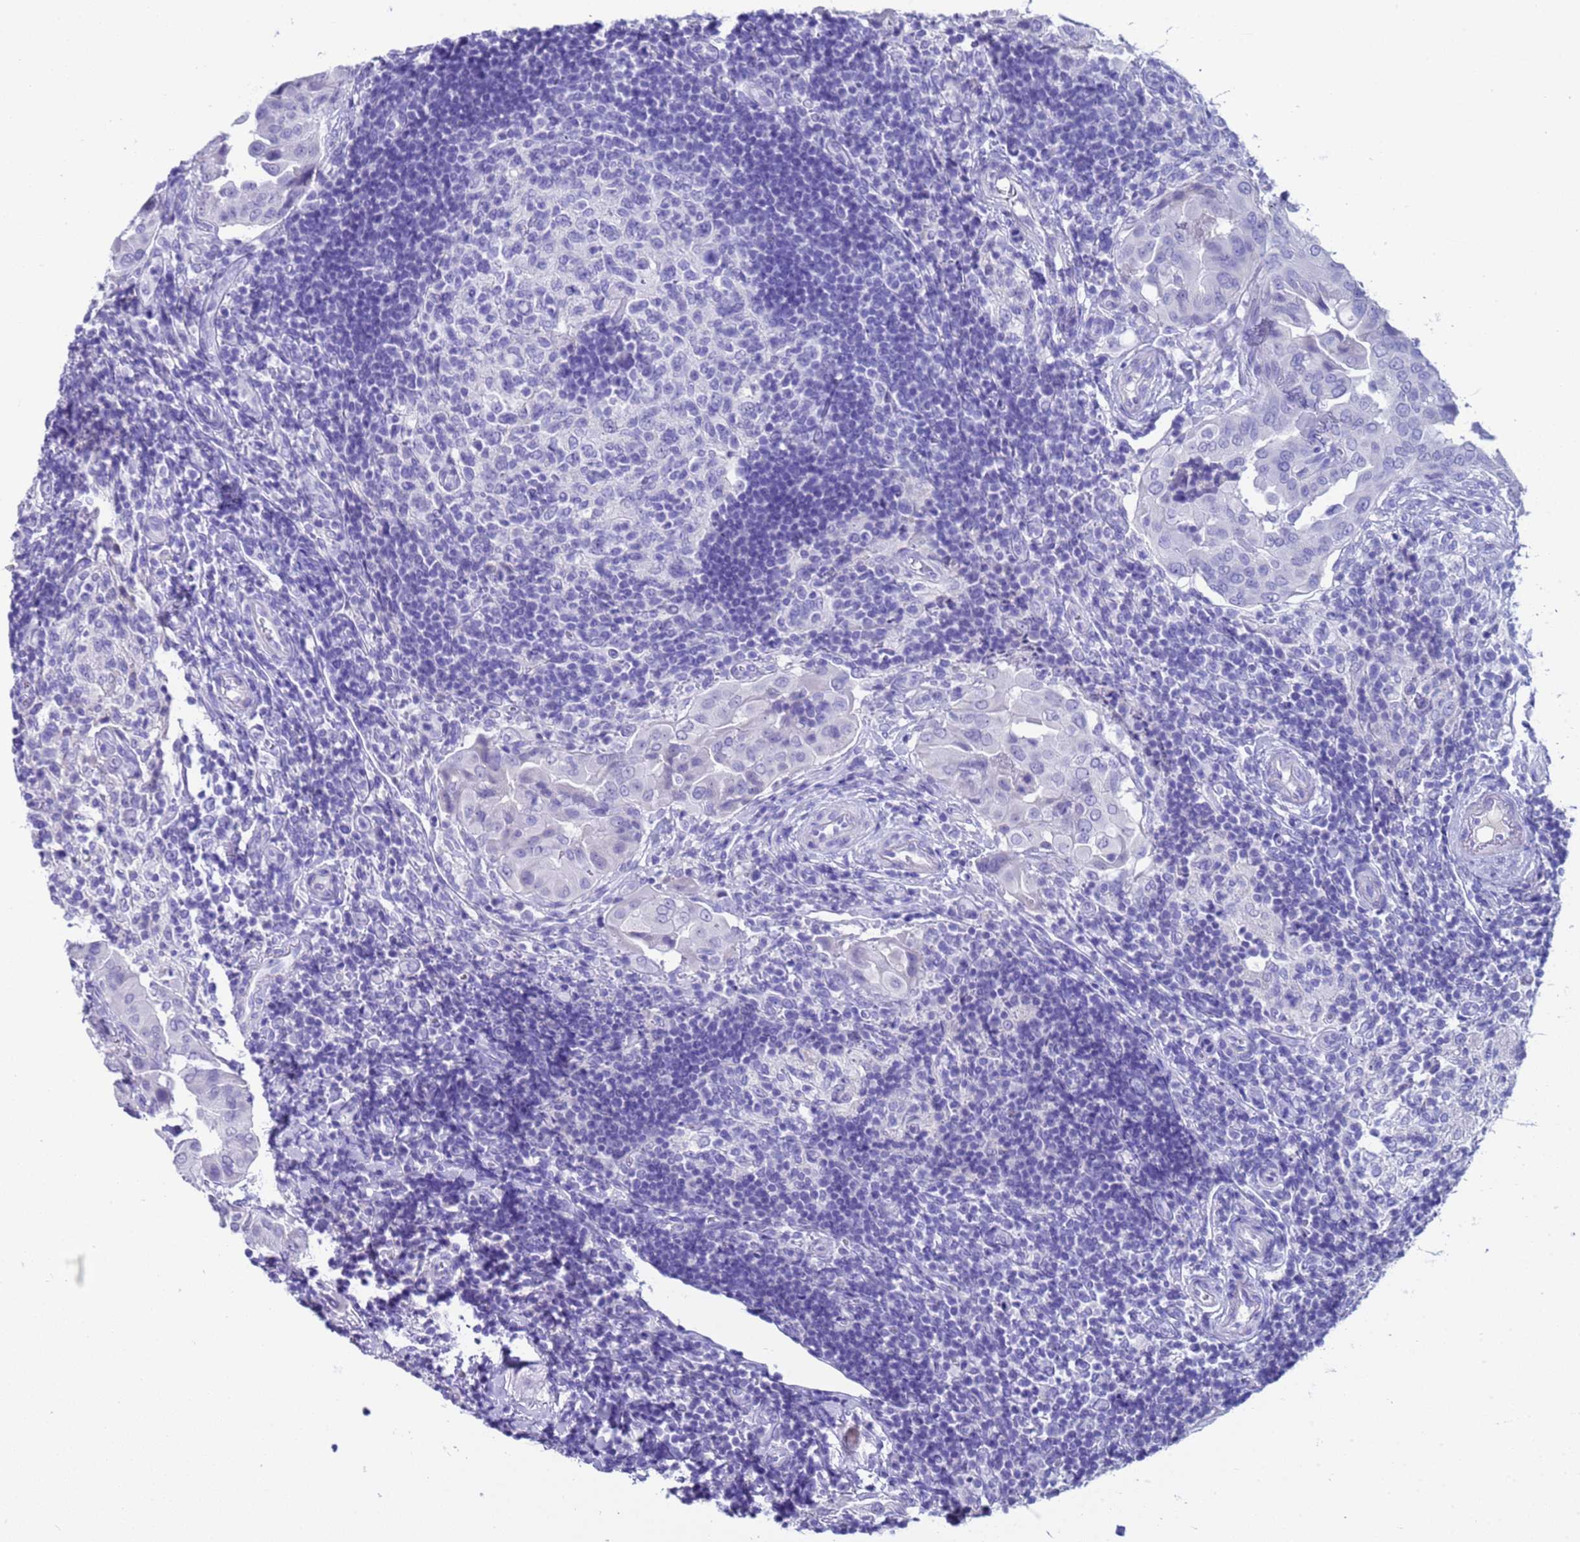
{"staining": {"intensity": "negative", "quantity": "none", "location": "none"}, "tissue": "thyroid cancer", "cell_type": "Tumor cells", "image_type": "cancer", "snomed": [{"axis": "morphology", "description": "Papillary adenocarcinoma, NOS"}, {"axis": "topography", "description": "Thyroid gland"}], "caption": "Immunohistochemistry (IHC) of thyroid papillary adenocarcinoma displays no expression in tumor cells.", "gene": "CKM", "patient": {"sex": "male", "age": 33}}